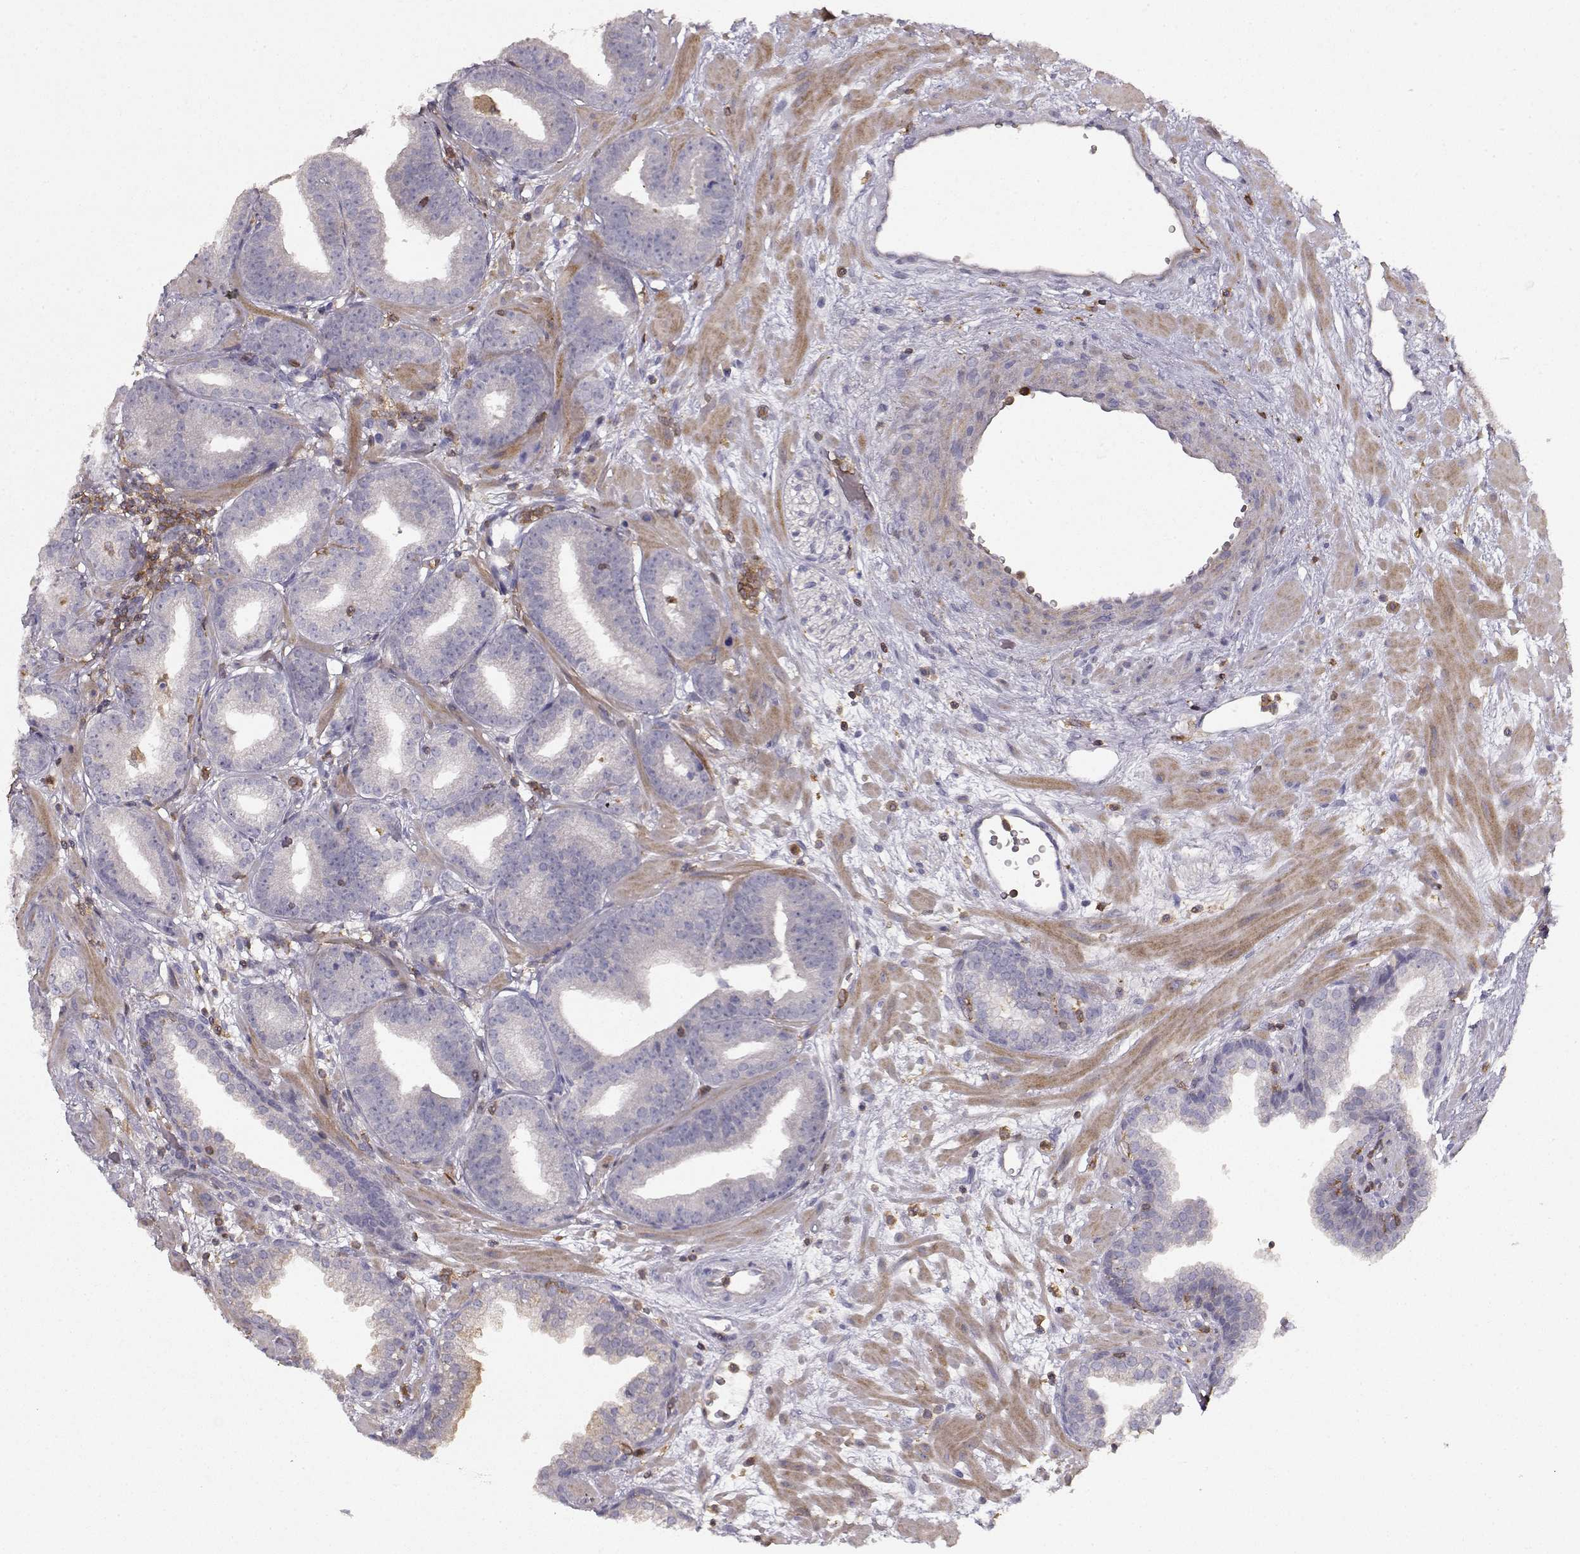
{"staining": {"intensity": "negative", "quantity": "none", "location": "none"}, "tissue": "prostate cancer", "cell_type": "Tumor cells", "image_type": "cancer", "snomed": [{"axis": "morphology", "description": "Adenocarcinoma, Low grade"}, {"axis": "topography", "description": "Prostate"}], "caption": "Immunohistochemistry histopathology image of prostate cancer (adenocarcinoma (low-grade)) stained for a protein (brown), which exhibits no expression in tumor cells.", "gene": "VAV1", "patient": {"sex": "male", "age": 68}}